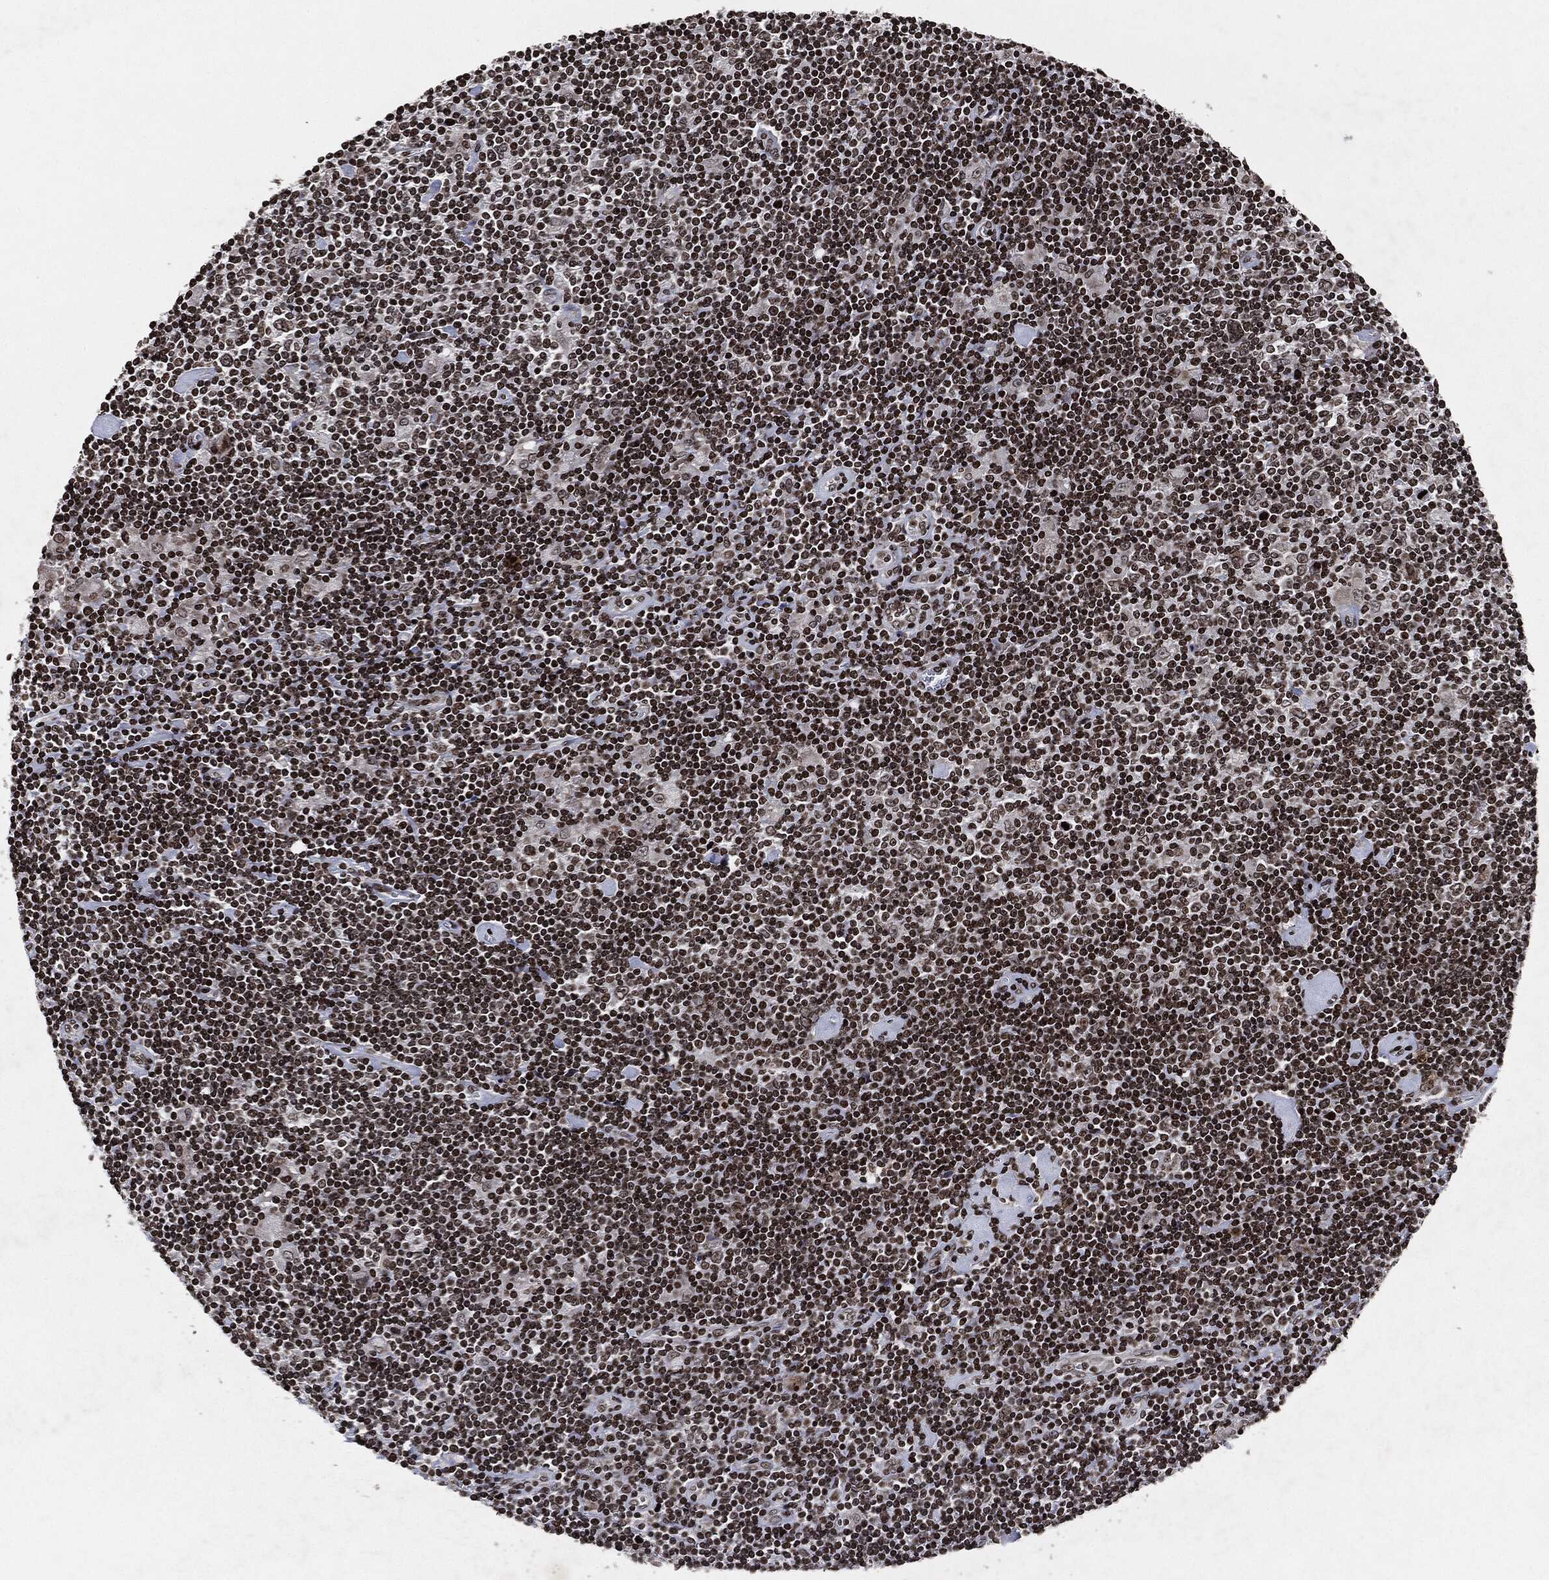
{"staining": {"intensity": "negative", "quantity": "none", "location": "none"}, "tissue": "lymphoma", "cell_type": "Tumor cells", "image_type": "cancer", "snomed": [{"axis": "morphology", "description": "Hodgkin's disease, NOS"}, {"axis": "topography", "description": "Lymph node"}], "caption": "Human Hodgkin's disease stained for a protein using immunohistochemistry (IHC) reveals no expression in tumor cells.", "gene": "JUN", "patient": {"sex": "male", "age": 40}}